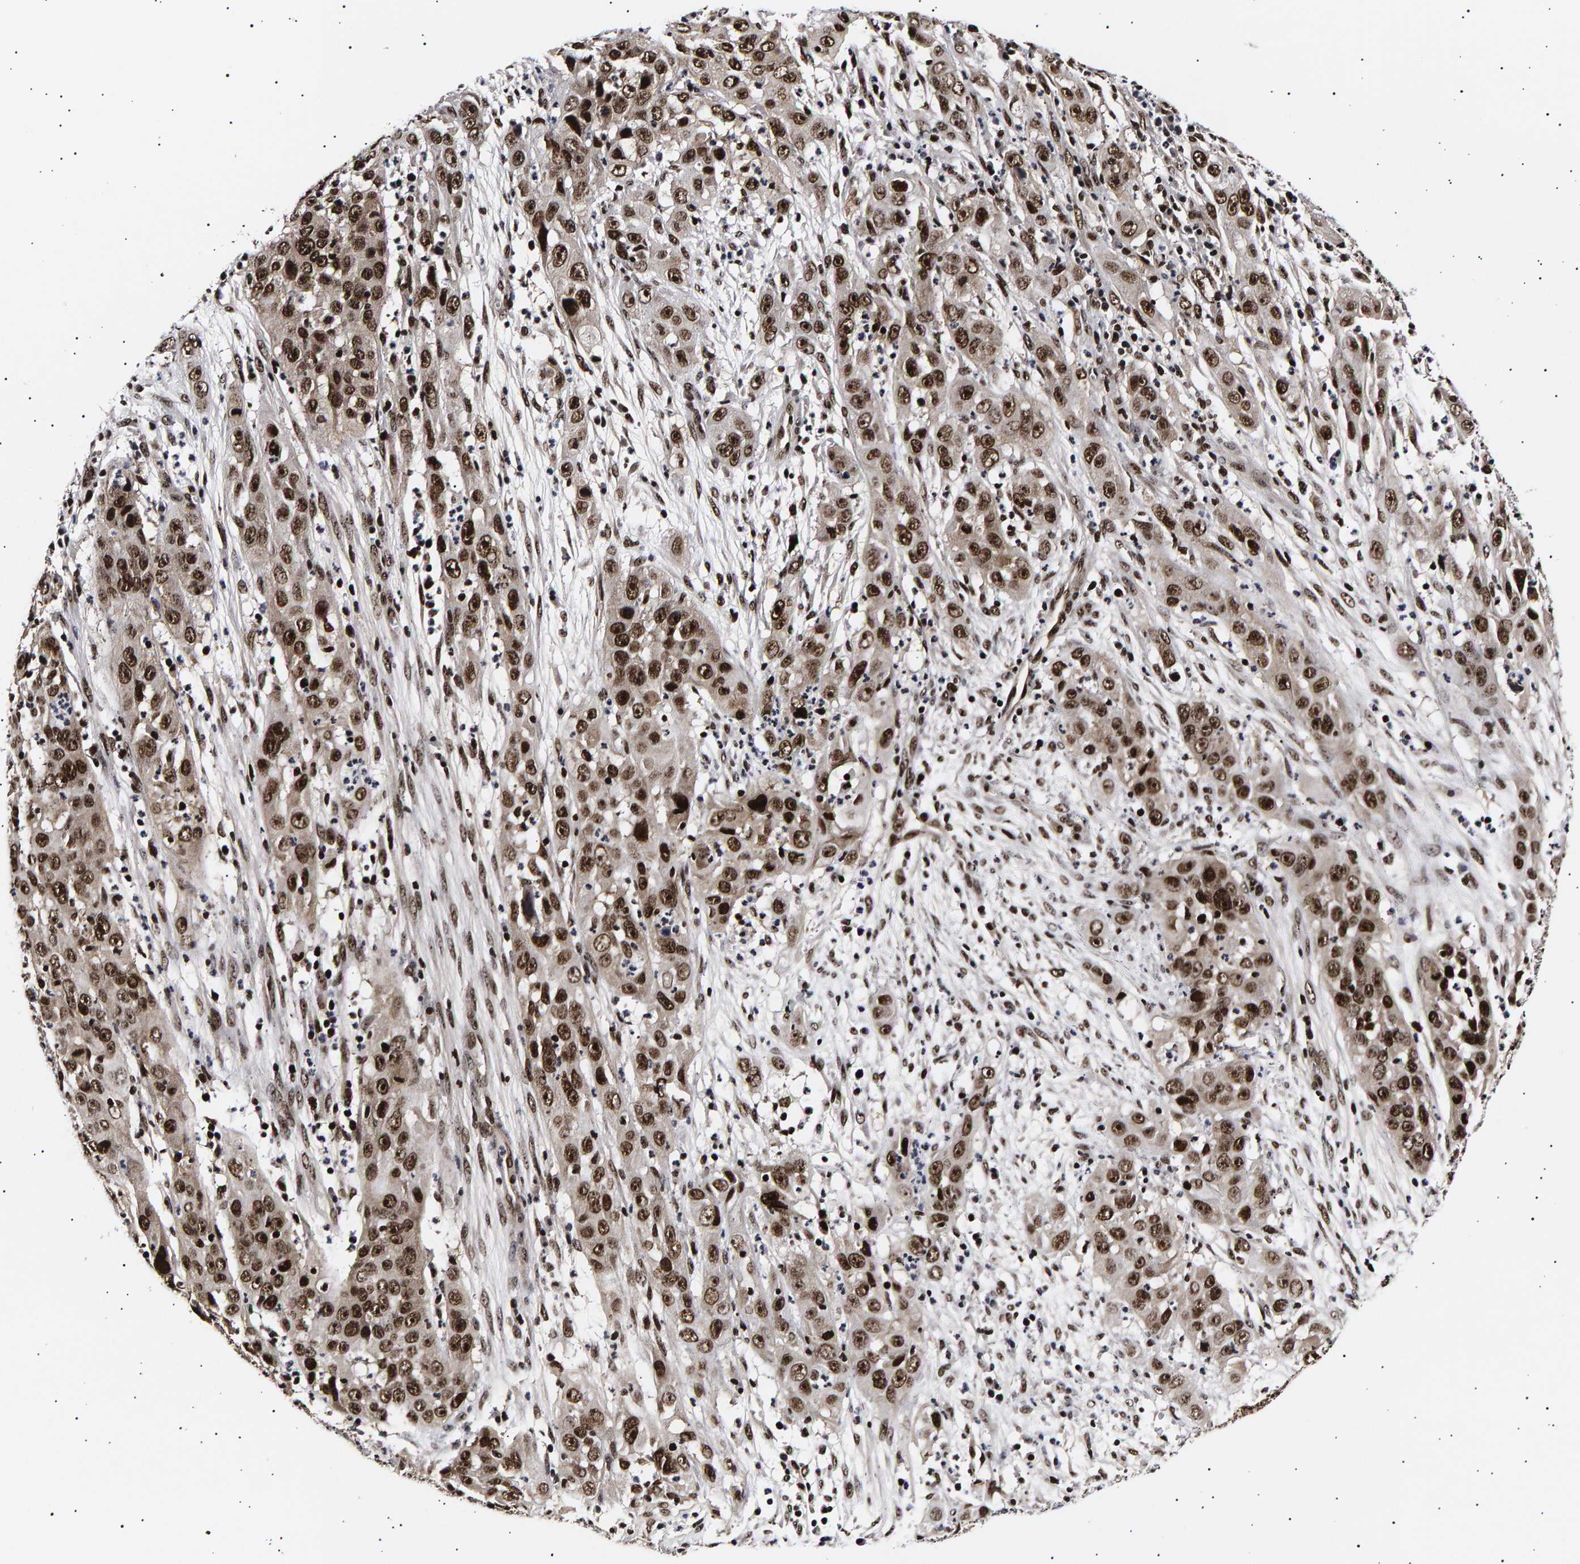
{"staining": {"intensity": "strong", "quantity": ">75%", "location": "nuclear"}, "tissue": "cervical cancer", "cell_type": "Tumor cells", "image_type": "cancer", "snomed": [{"axis": "morphology", "description": "Squamous cell carcinoma, NOS"}, {"axis": "topography", "description": "Cervix"}], "caption": "Strong nuclear expression is appreciated in approximately >75% of tumor cells in cervical squamous cell carcinoma. (DAB = brown stain, brightfield microscopy at high magnification).", "gene": "ANKRD40", "patient": {"sex": "female", "age": 32}}